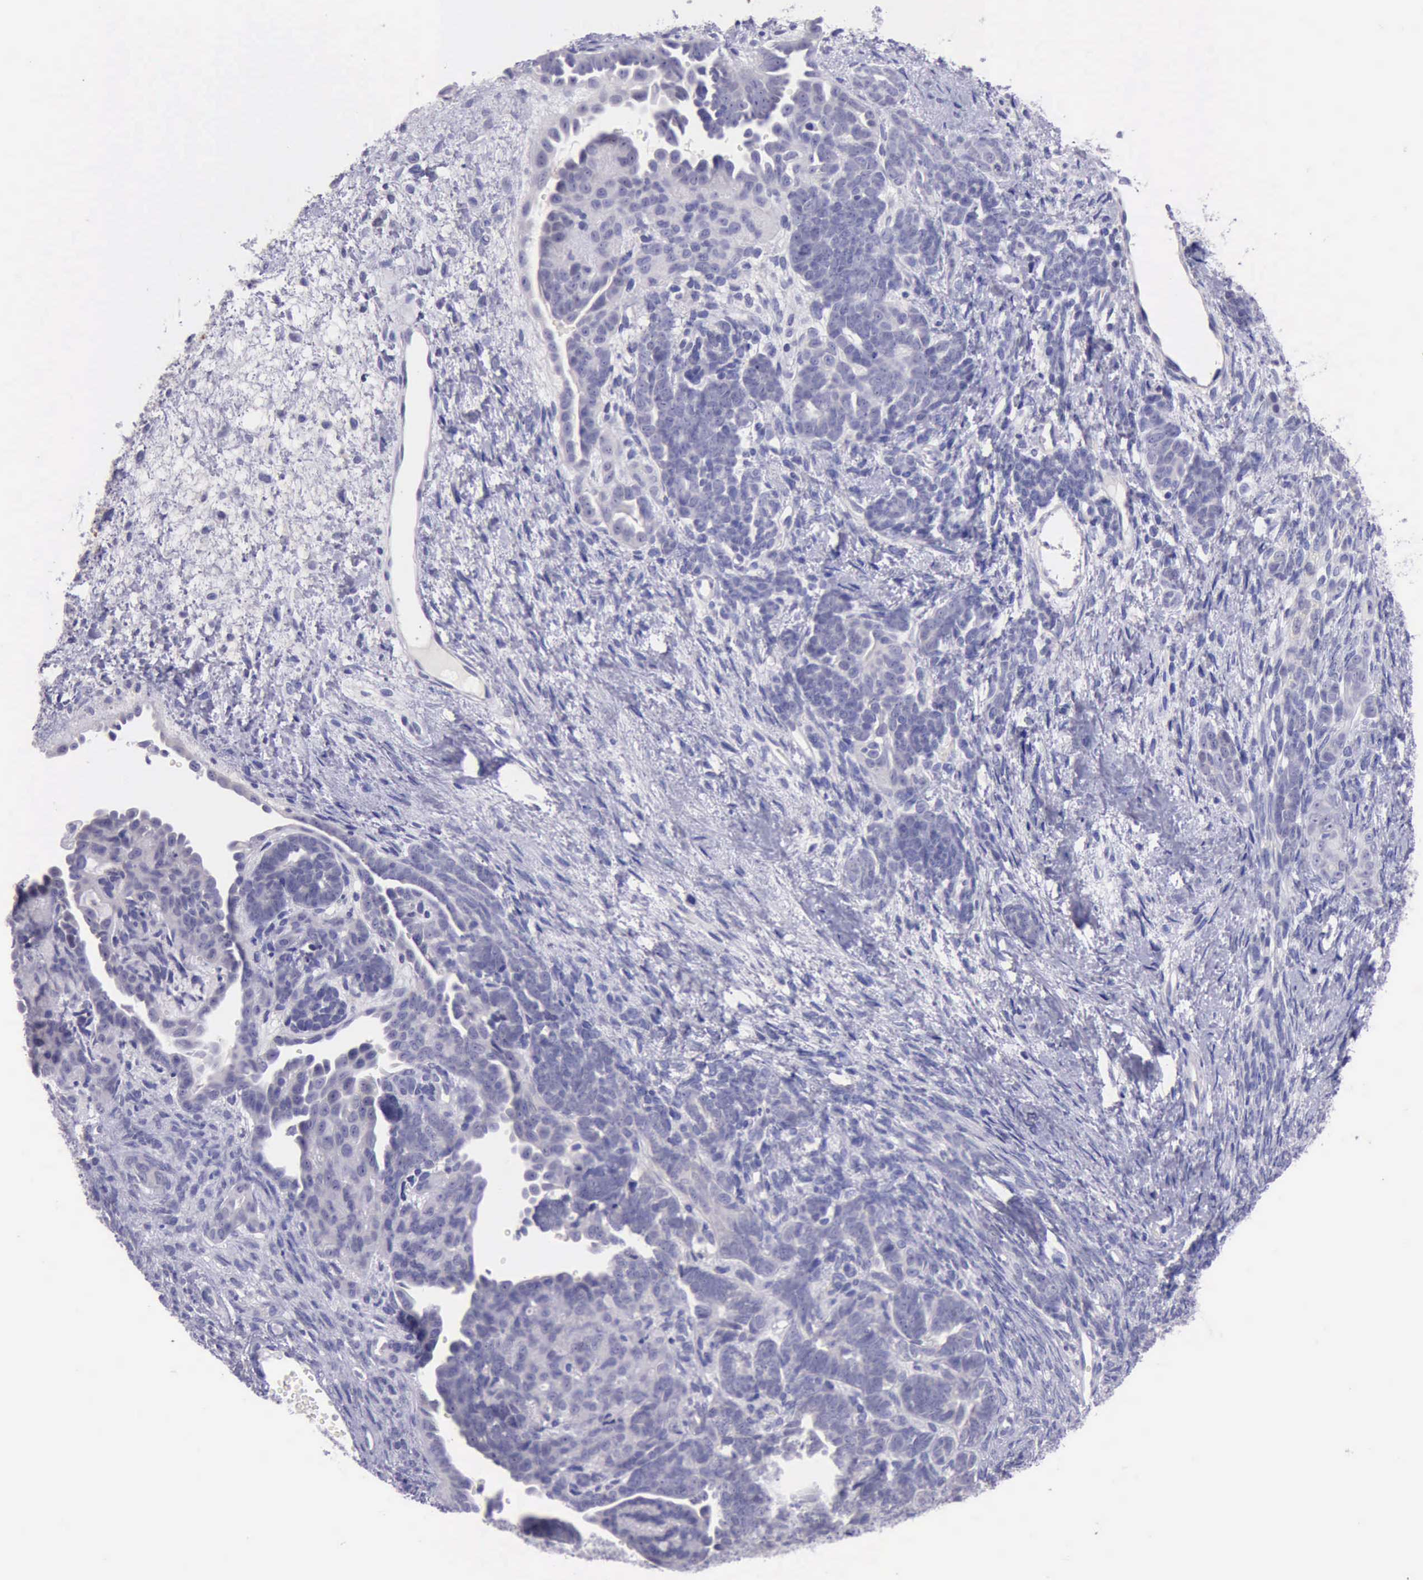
{"staining": {"intensity": "negative", "quantity": "none", "location": "none"}, "tissue": "endometrial cancer", "cell_type": "Tumor cells", "image_type": "cancer", "snomed": [{"axis": "morphology", "description": "Neoplasm, malignant, NOS"}, {"axis": "topography", "description": "Endometrium"}], "caption": "IHC photomicrograph of neoplastic tissue: endometrial cancer stained with DAB demonstrates no significant protein positivity in tumor cells. (DAB (3,3'-diaminobenzidine) immunohistochemistry (IHC) visualized using brightfield microscopy, high magnification).", "gene": "LRFN5", "patient": {"sex": "female", "age": 74}}